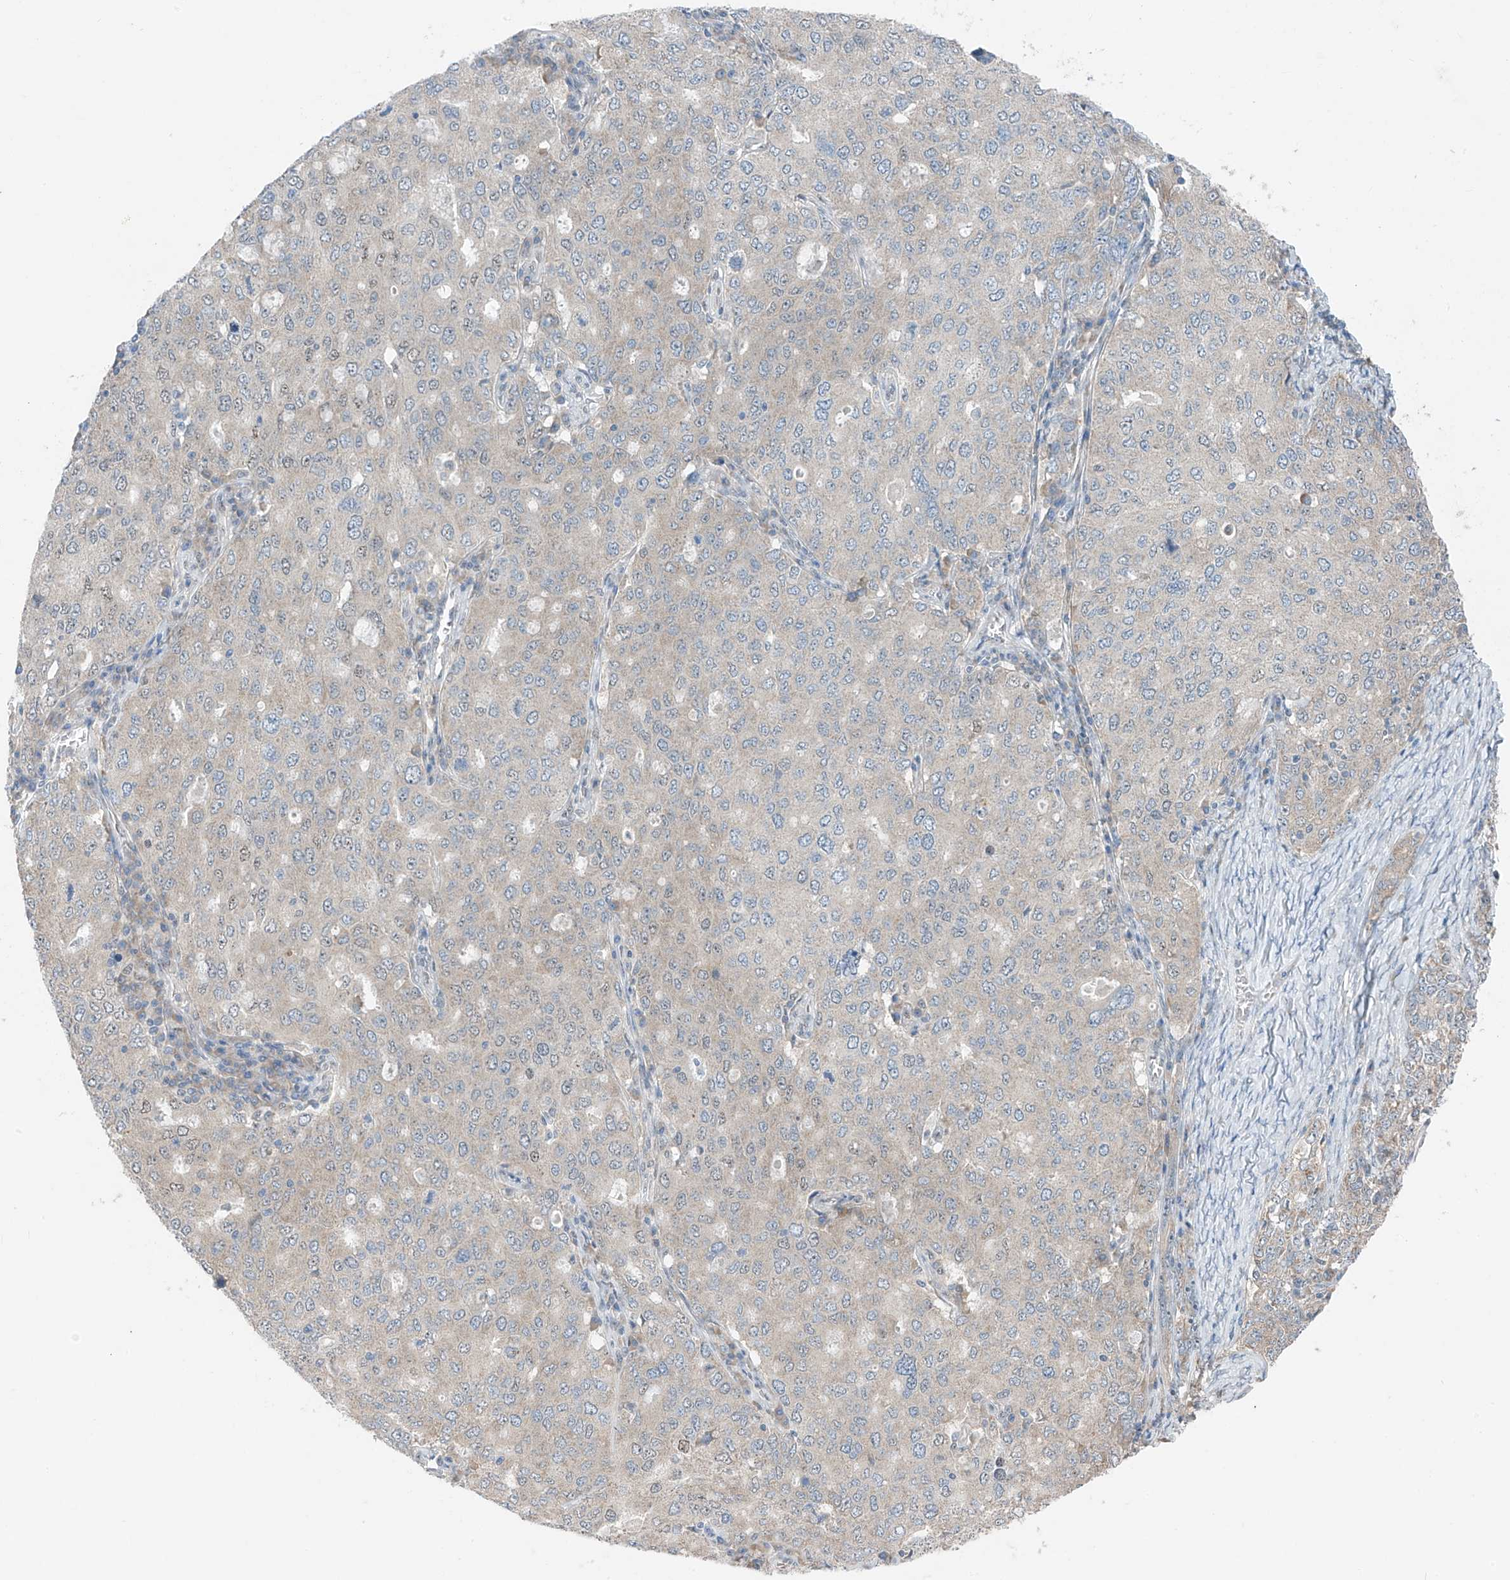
{"staining": {"intensity": "negative", "quantity": "none", "location": "none"}, "tissue": "ovarian cancer", "cell_type": "Tumor cells", "image_type": "cancer", "snomed": [{"axis": "morphology", "description": "Carcinoma, endometroid"}, {"axis": "topography", "description": "Ovary"}], "caption": "IHC micrograph of neoplastic tissue: ovarian cancer (endometroid carcinoma) stained with DAB exhibits no significant protein positivity in tumor cells. (Stains: DAB (3,3'-diaminobenzidine) immunohistochemistry with hematoxylin counter stain, Microscopy: brightfield microscopy at high magnification).", "gene": "RPL4", "patient": {"sex": "female", "age": 62}}